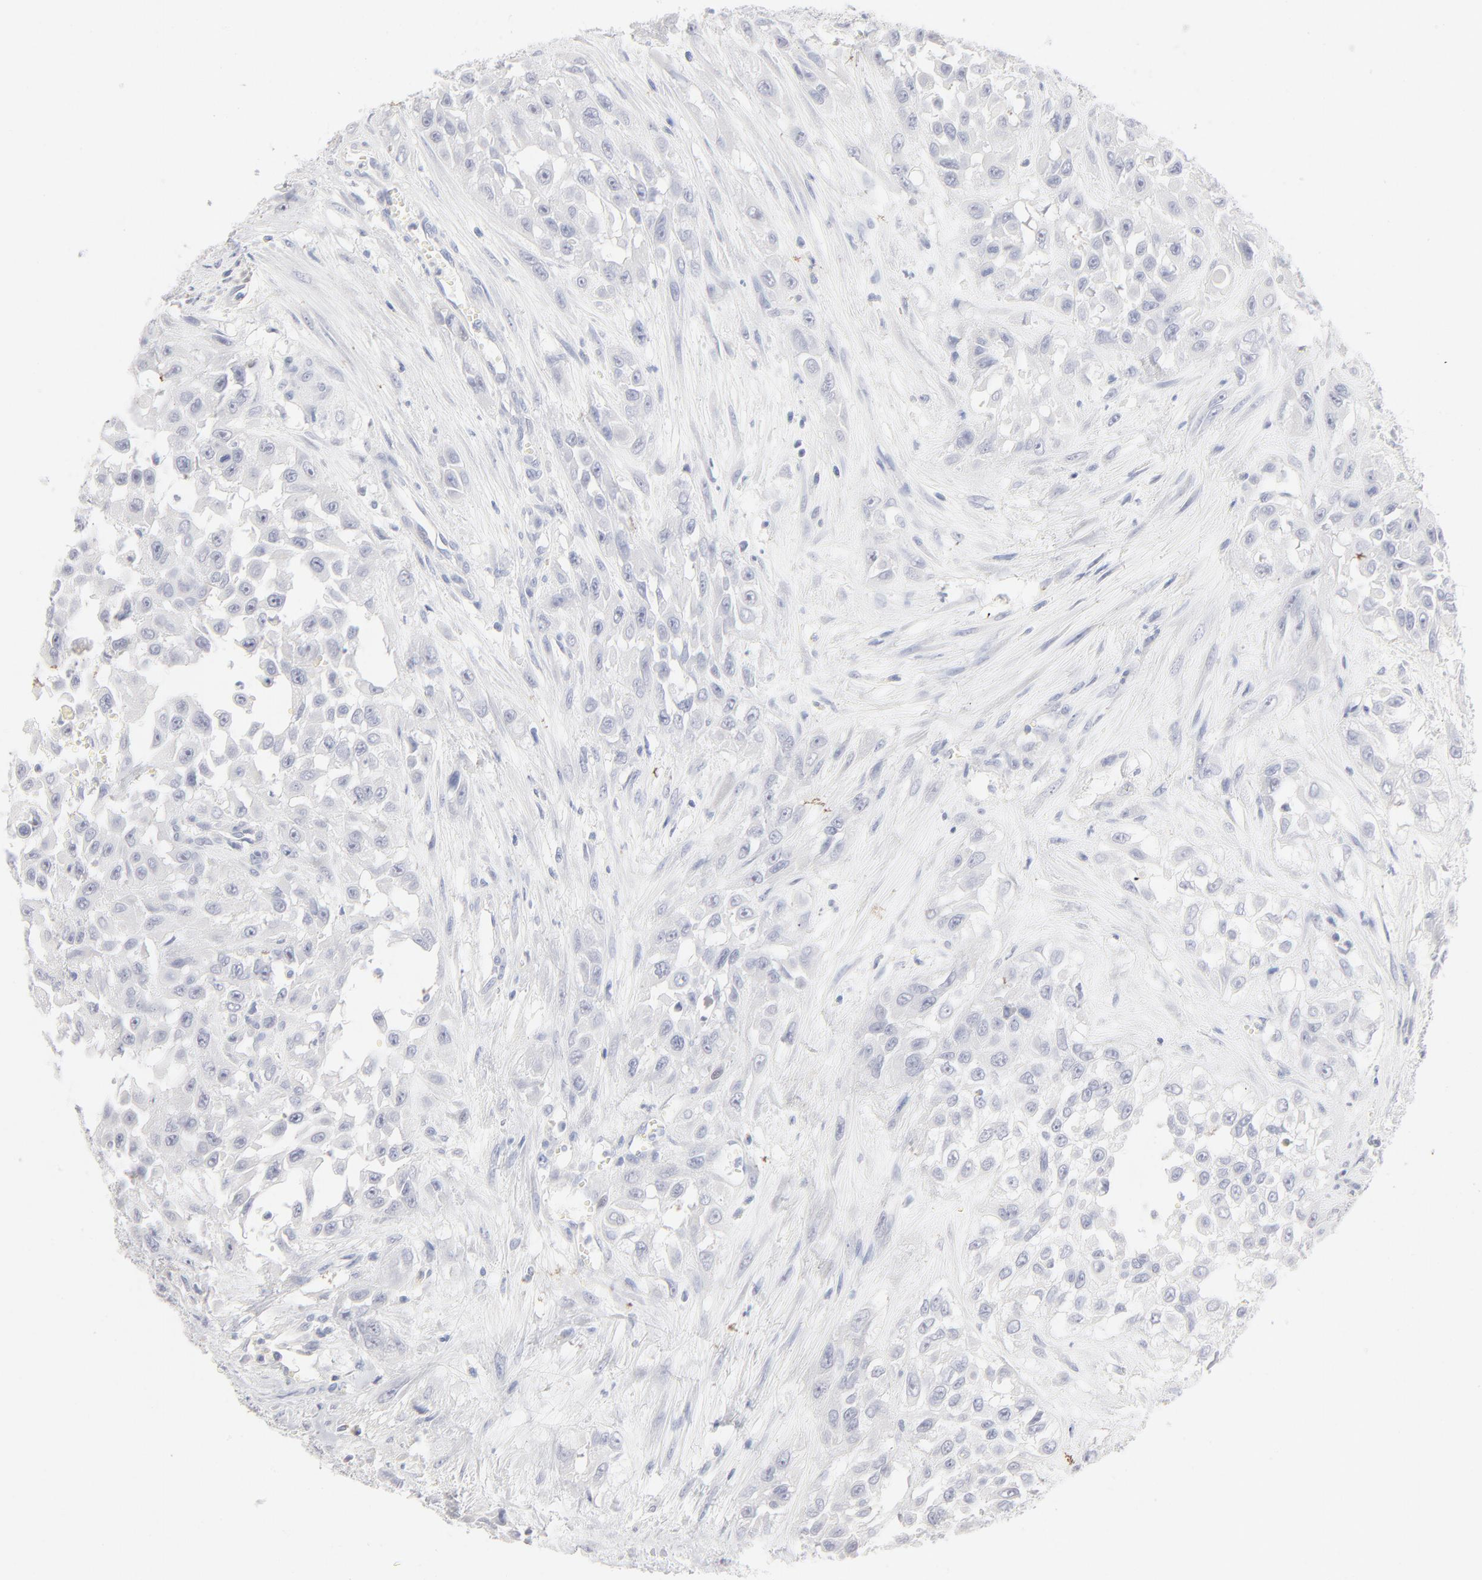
{"staining": {"intensity": "negative", "quantity": "none", "location": "none"}, "tissue": "urothelial cancer", "cell_type": "Tumor cells", "image_type": "cancer", "snomed": [{"axis": "morphology", "description": "Urothelial carcinoma, High grade"}, {"axis": "topography", "description": "Urinary bladder"}], "caption": "The image shows no significant positivity in tumor cells of high-grade urothelial carcinoma.", "gene": "ONECUT1", "patient": {"sex": "male", "age": 57}}